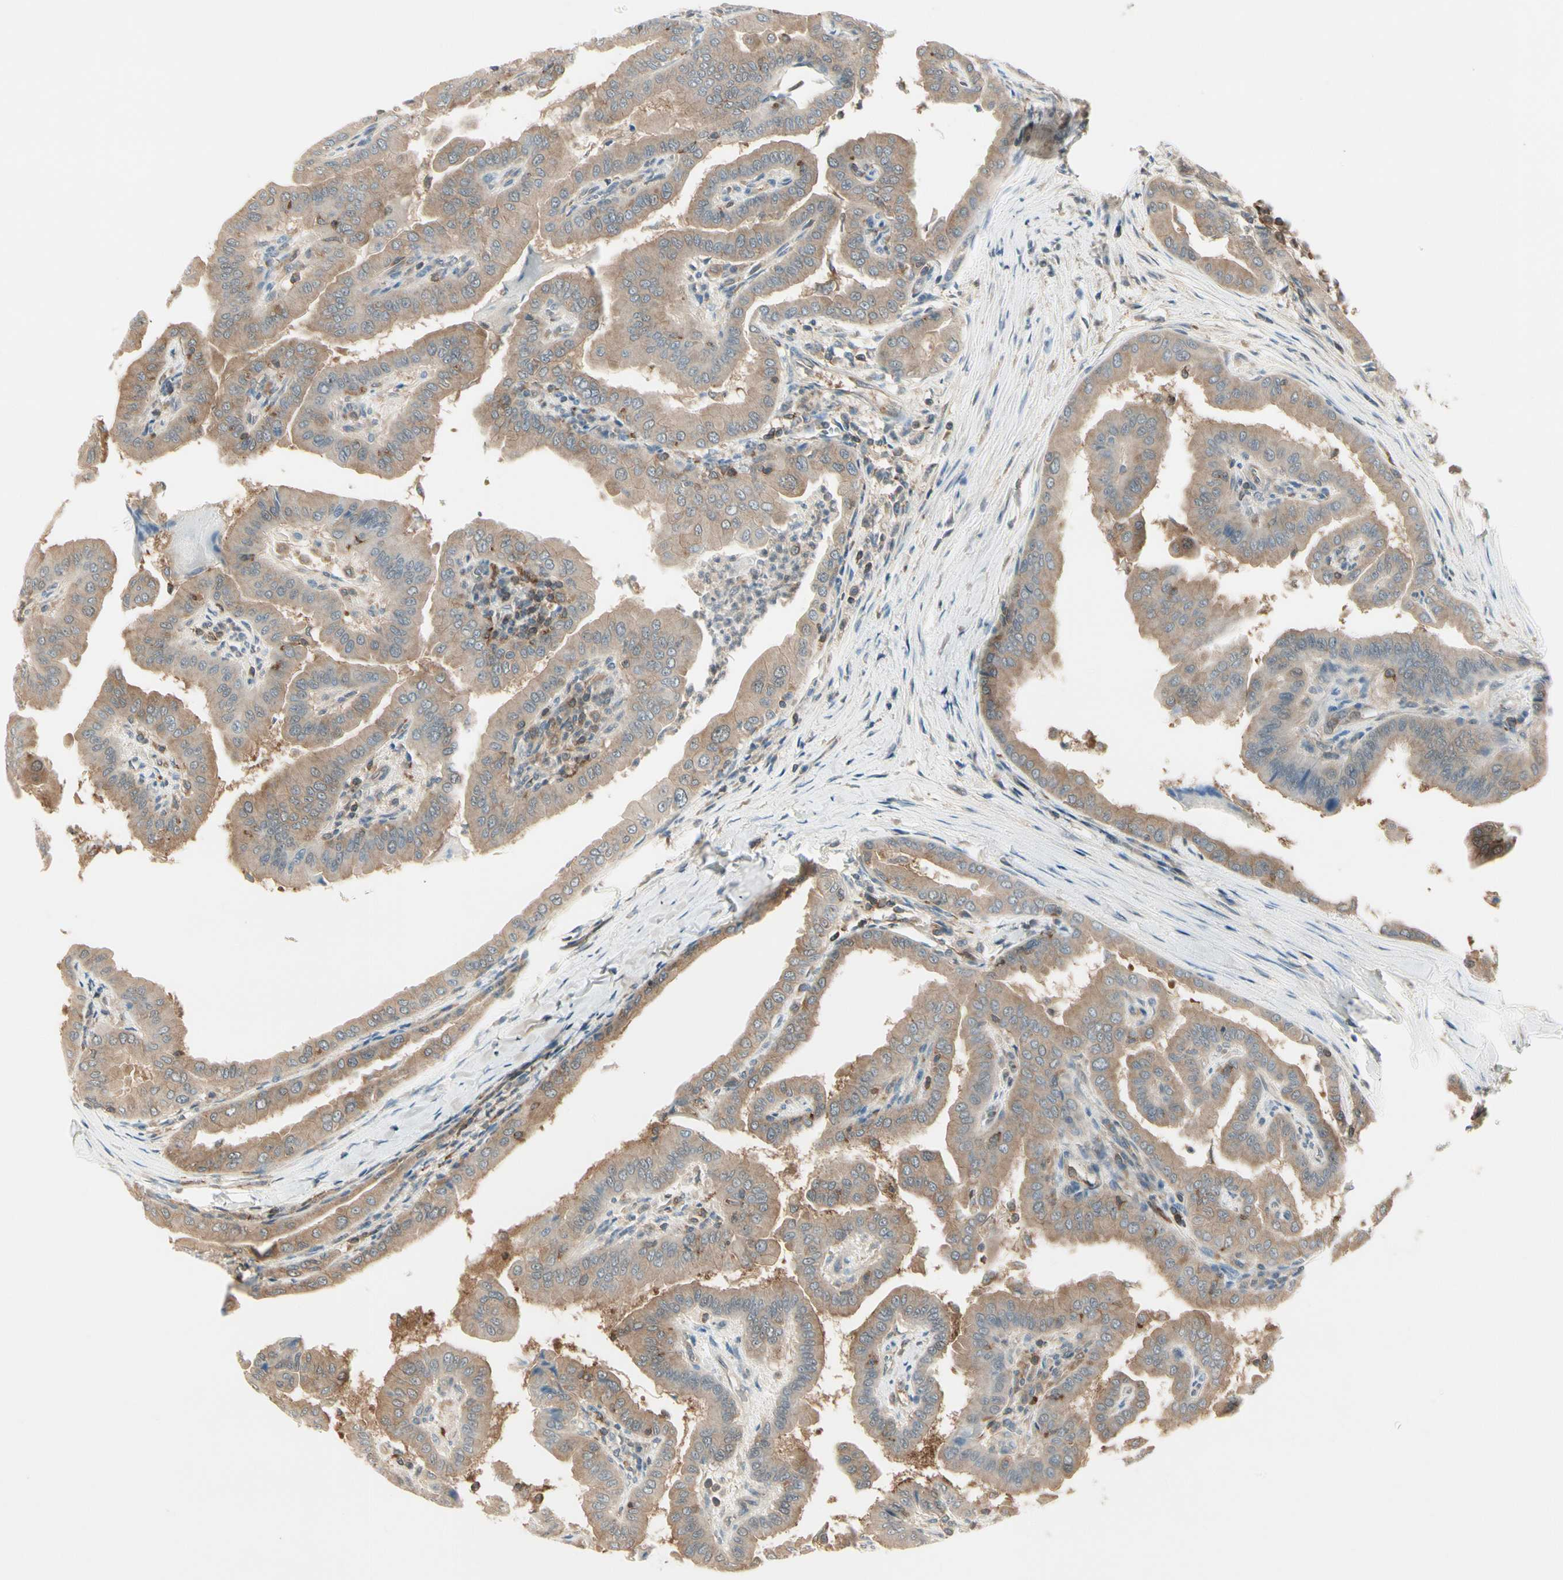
{"staining": {"intensity": "weak", "quantity": ">75%", "location": "cytoplasmic/membranous"}, "tissue": "thyroid cancer", "cell_type": "Tumor cells", "image_type": "cancer", "snomed": [{"axis": "morphology", "description": "Papillary adenocarcinoma, NOS"}, {"axis": "topography", "description": "Thyroid gland"}], "caption": "Immunohistochemical staining of human papillary adenocarcinoma (thyroid) shows low levels of weak cytoplasmic/membranous protein positivity in about >75% of tumor cells. The staining was performed using DAB to visualize the protein expression in brown, while the nuclei were stained in blue with hematoxylin (Magnification: 20x).", "gene": "OXSR1", "patient": {"sex": "male", "age": 33}}